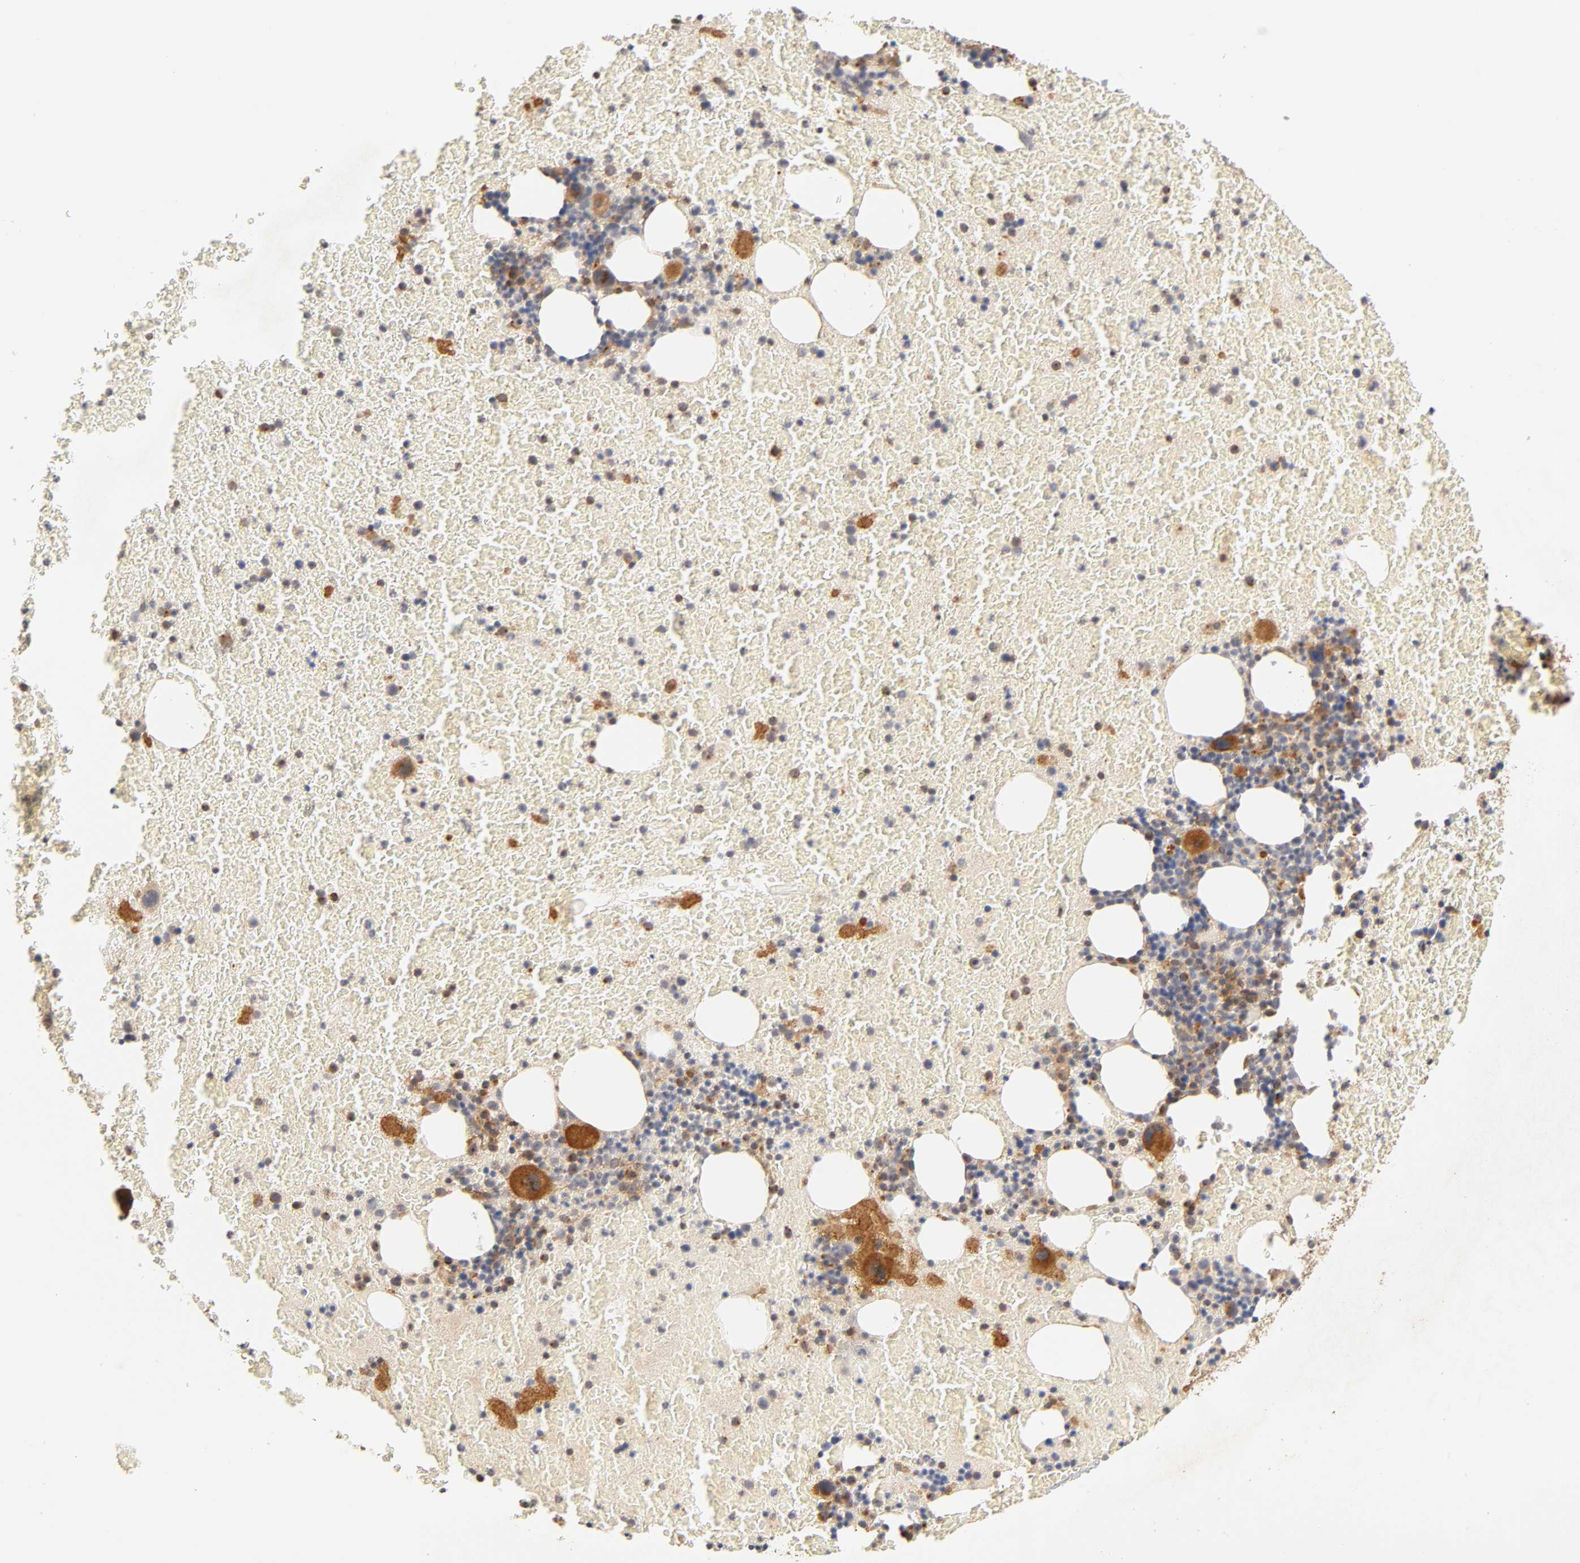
{"staining": {"intensity": "strong", "quantity": "25%-75%", "location": "cytoplasmic/membranous"}, "tissue": "bone marrow", "cell_type": "Hematopoietic cells", "image_type": "normal", "snomed": [{"axis": "morphology", "description": "Normal tissue, NOS"}, {"axis": "topography", "description": "Bone marrow"}], "caption": "Protein expression analysis of normal bone marrow shows strong cytoplasmic/membranous staining in about 25%-75% of hematopoietic cells.", "gene": "EPS8", "patient": {"sex": "female", "age": 71}}